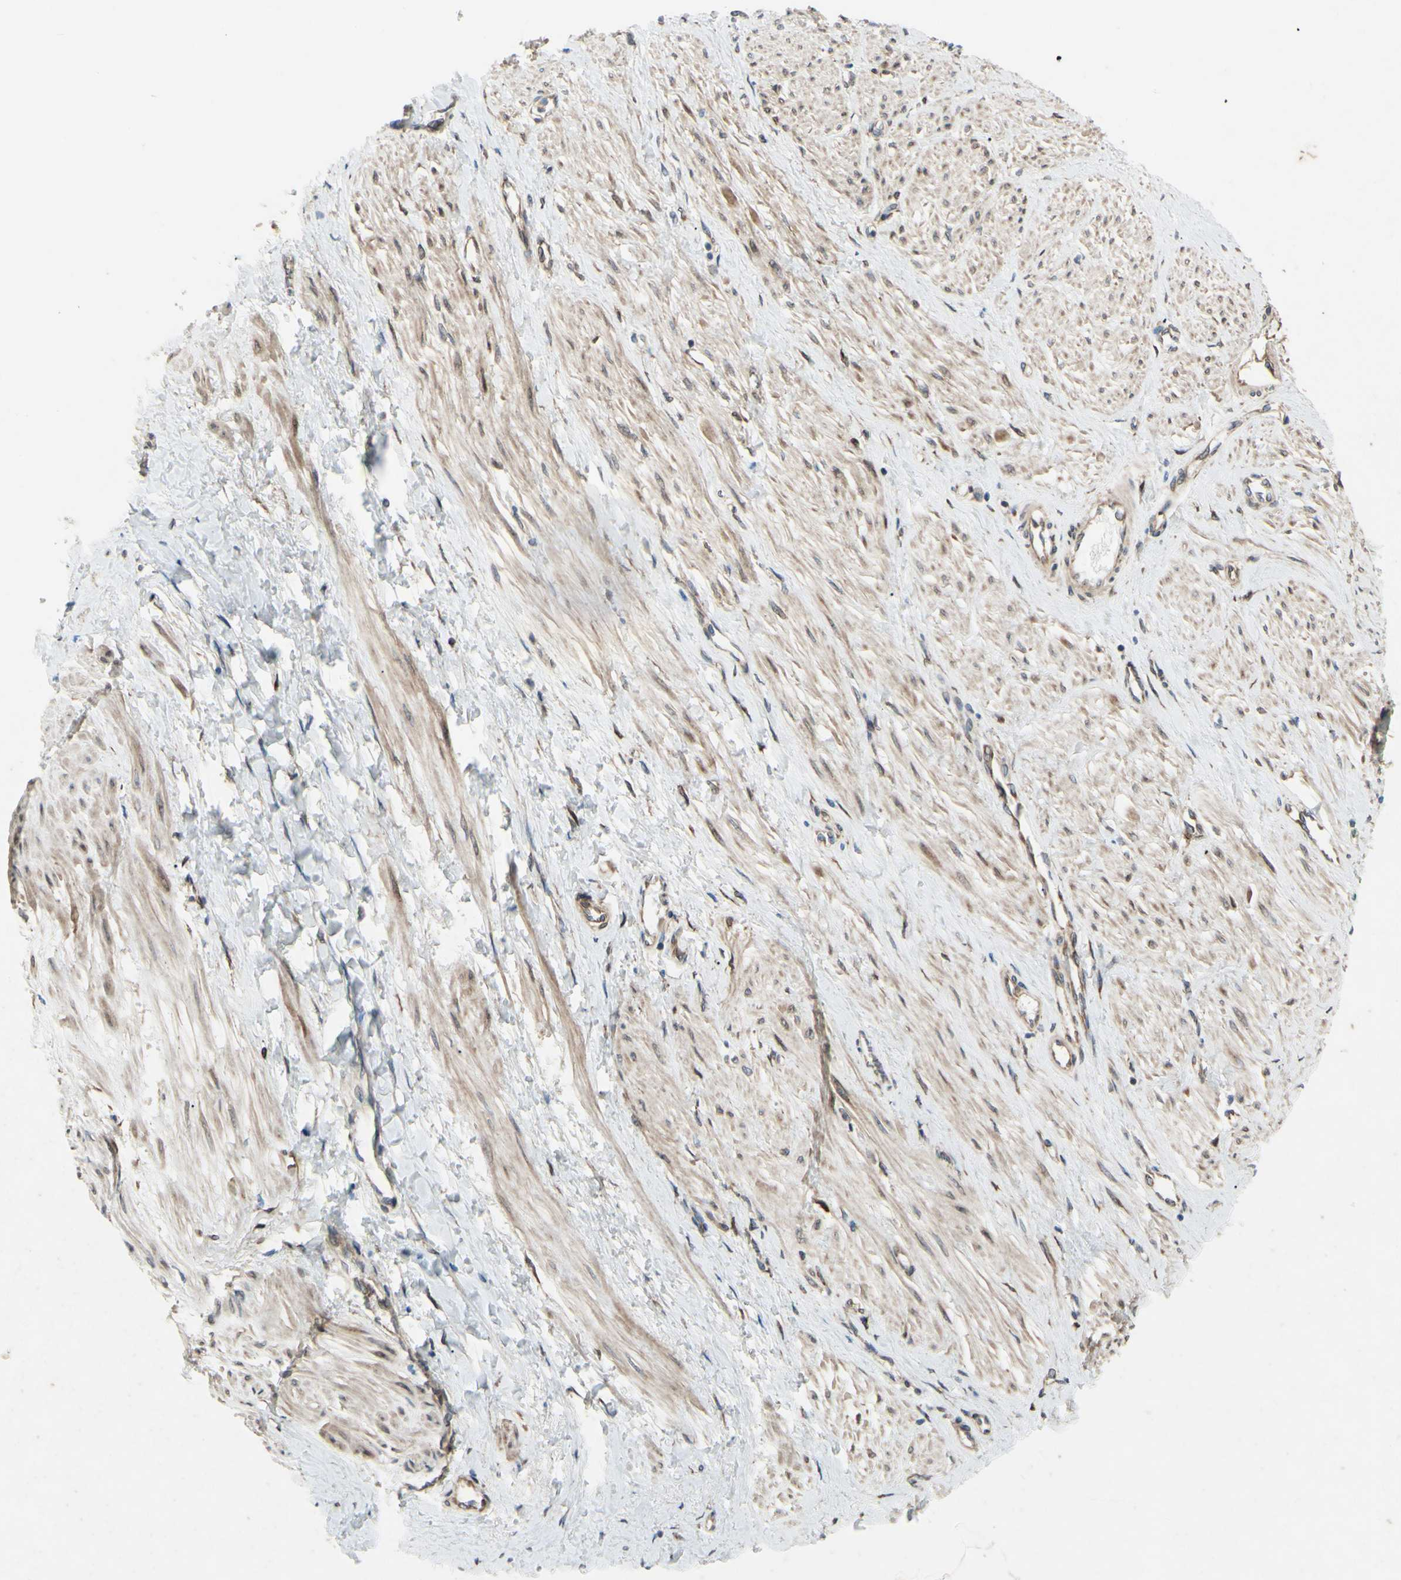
{"staining": {"intensity": "moderate", "quantity": ">75%", "location": "cytoplasmic/membranous"}, "tissue": "smooth muscle", "cell_type": "Smooth muscle cells", "image_type": "normal", "snomed": [{"axis": "morphology", "description": "Normal tissue, NOS"}, {"axis": "topography", "description": "Smooth muscle"}, {"axis": "topography", "description": "Uterus"}], "caption": "Smooth muscle was stained to show a protein in brown. There is medium levels of moderate cytoplasmic/membranous expression in about >75% of smooth muscle cells.", "gene": "PRAF2", "patient": {"sex": "female", "age": 39}}